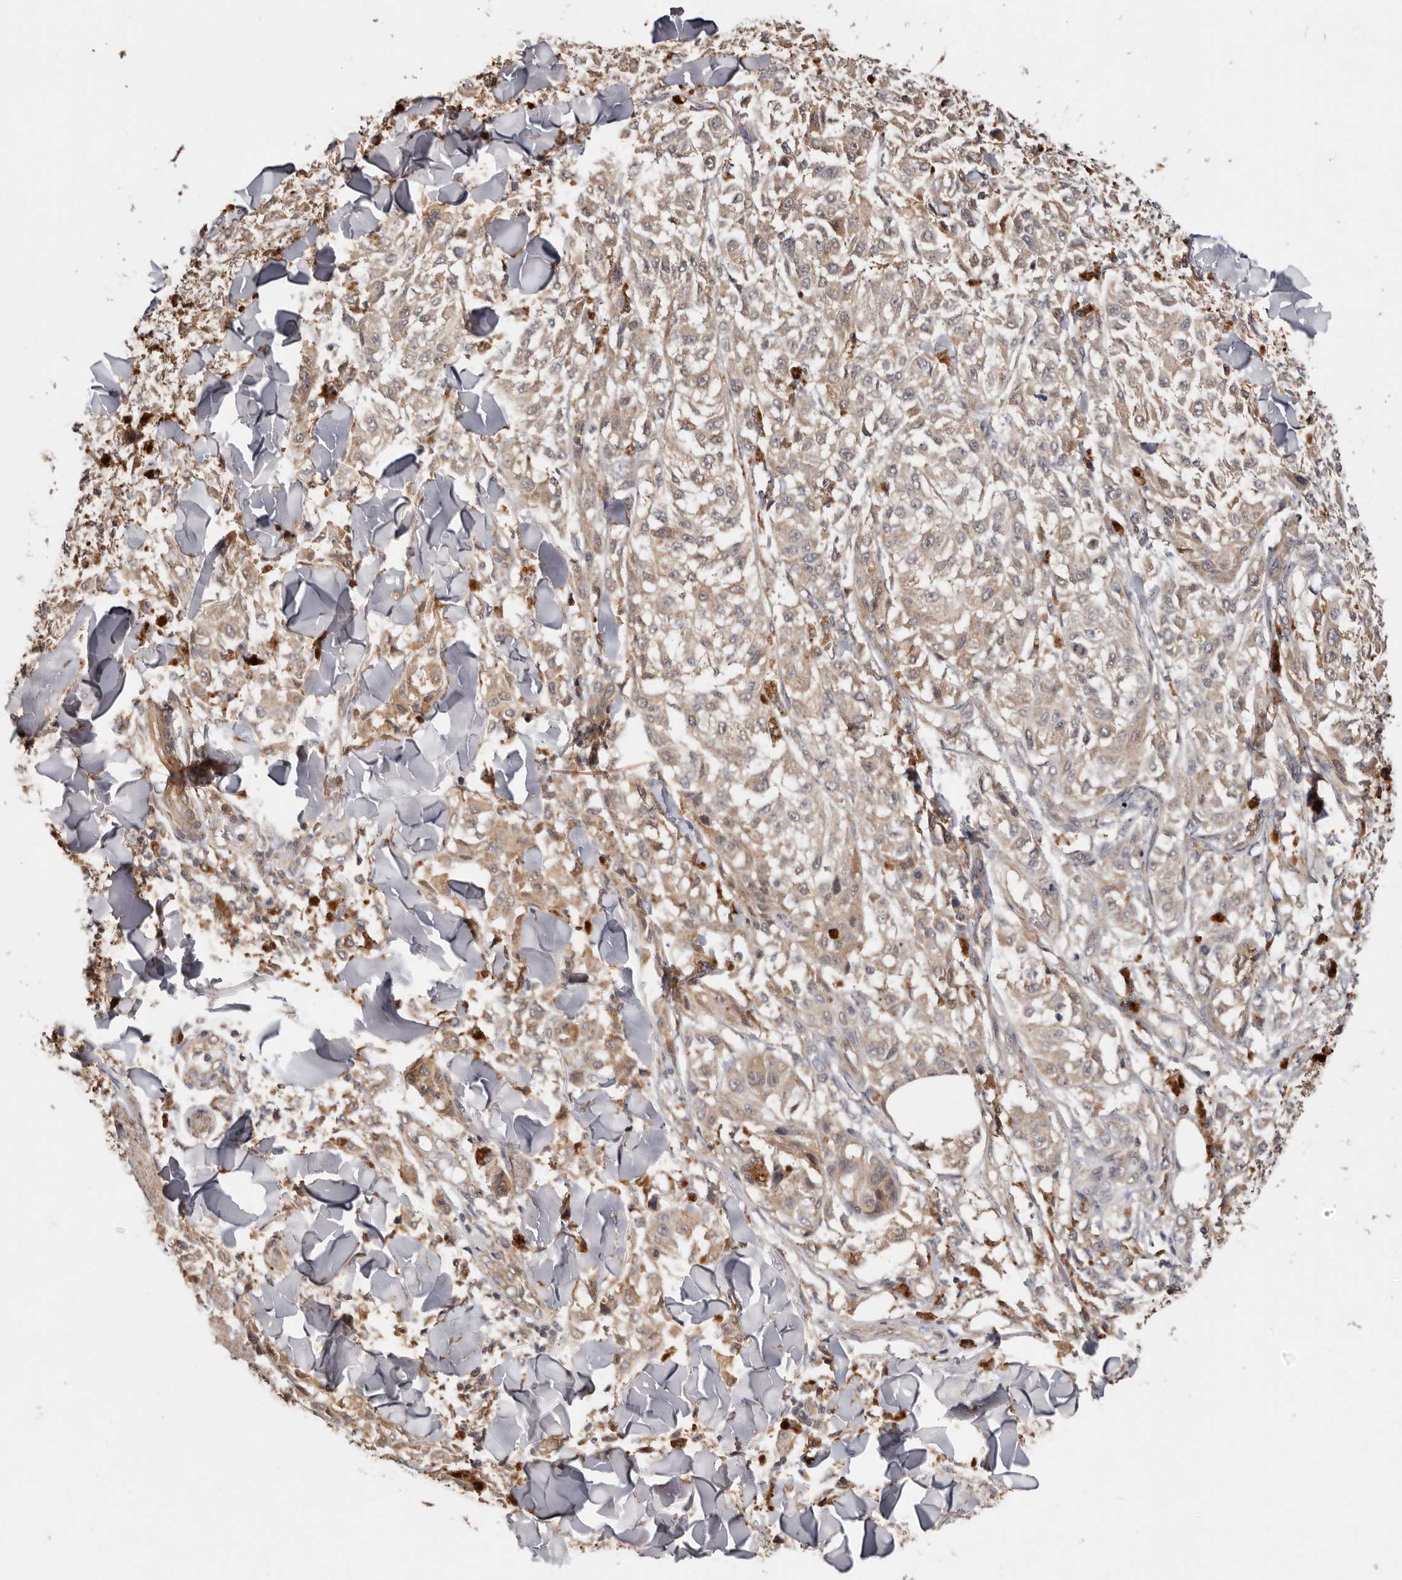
{"staining": {"intensity": "moderate", "quantity": ">75%", "location": "cytoplasmic/membranous"}, "tissue": "melanoma", "cell_type": "Tumor cells", "image_type": "cancer", "snomed": [{"axis": "morphology", "description": "Malignant melanoma, NOS"}, {"axis": "topography", "description": "Skin"}], "caption": "High-power microscopy captured an IHC histopathology image of malignant melanoma, revealing moderate cytoplasmic/membranous staining in approximately >75% of tumor cells.", "gene": "RSPO2", "patient": {"sex": "female", "age": 64}}